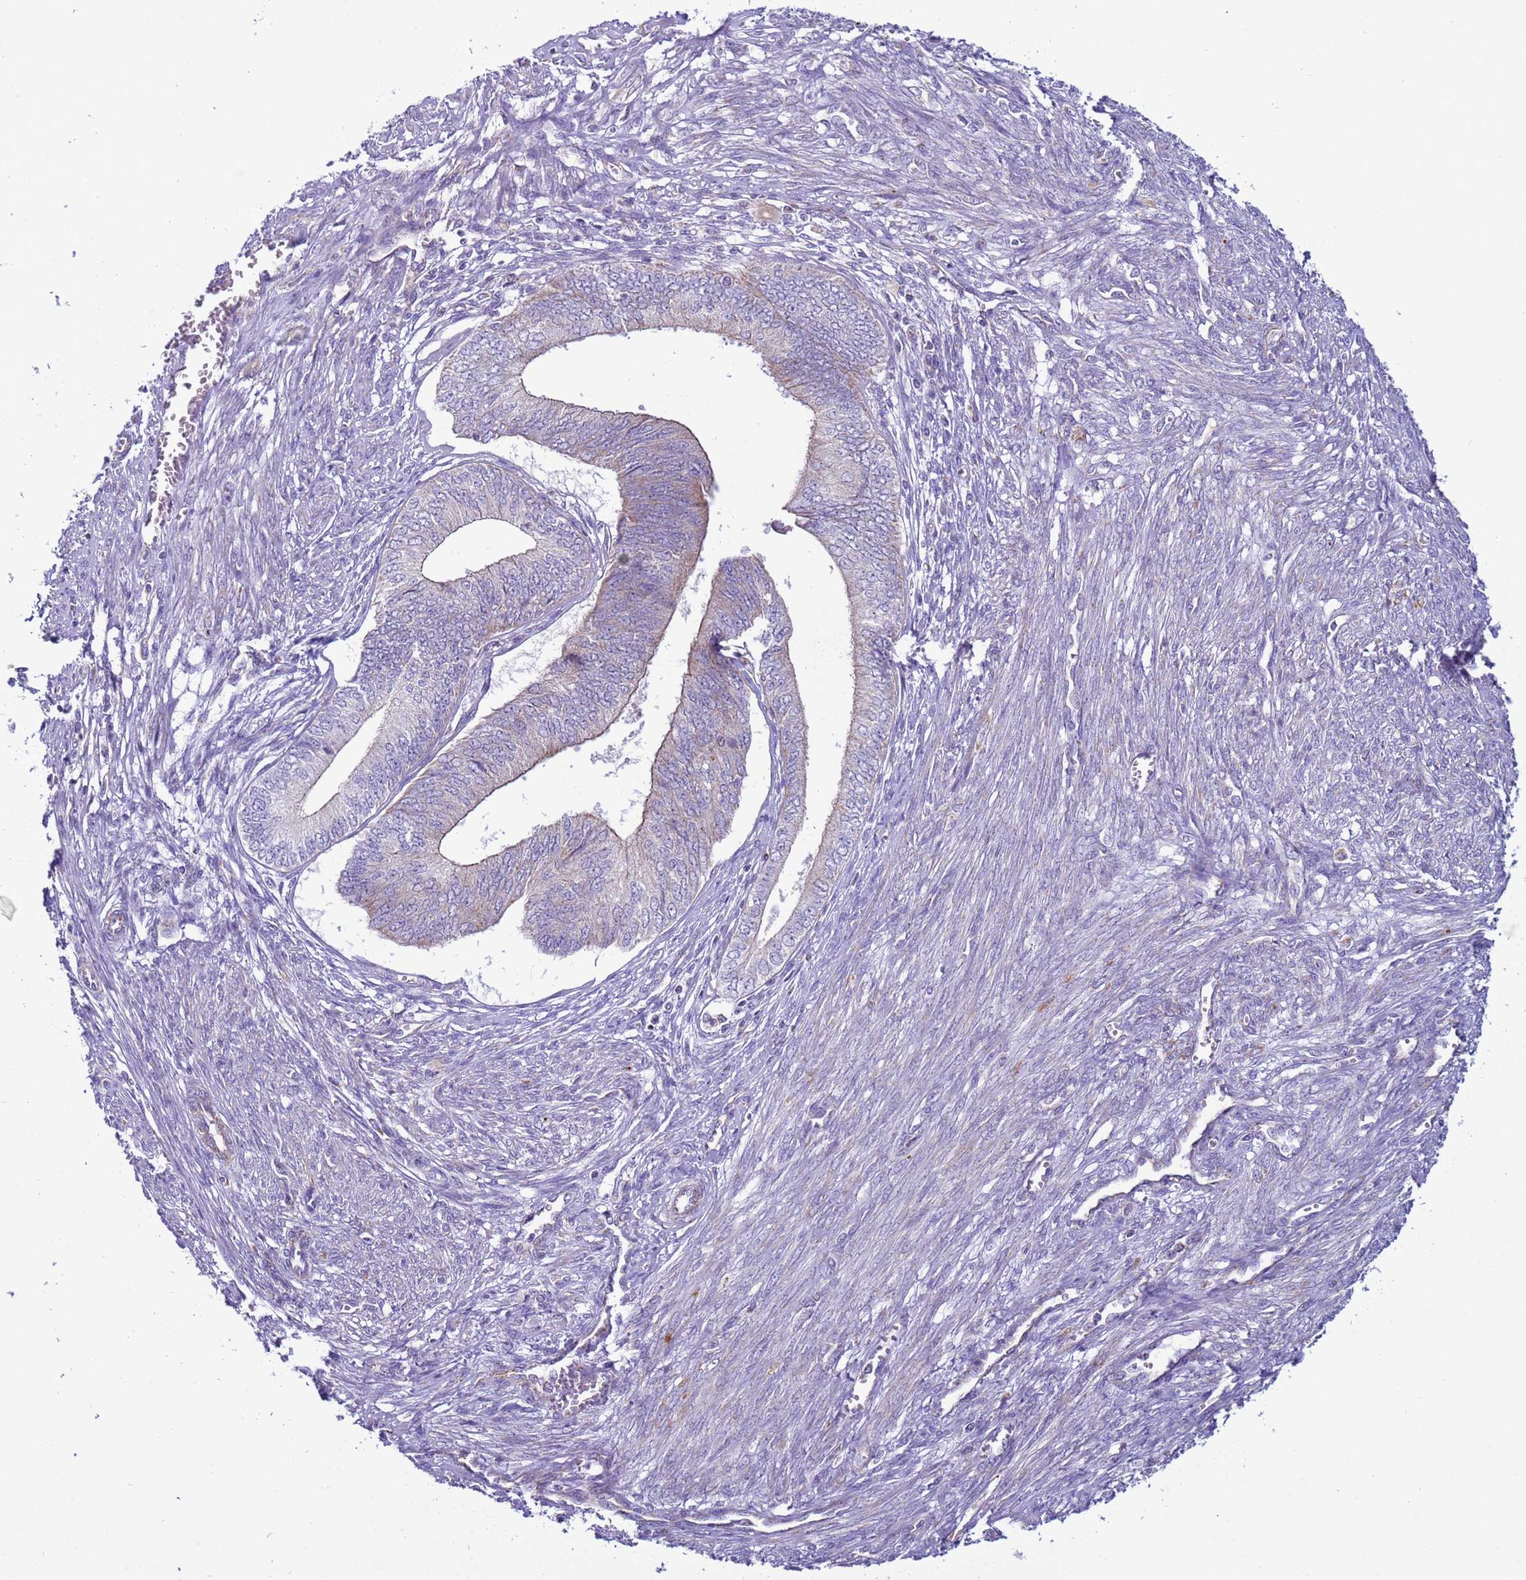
{"staining": {"intensity": "negative", "quantity": "none", "location": "none"}, "tissue": "endometrial cancer", "cell_type": "Tumor cells", "image_type": "cancer", "snomed": [{"axis": "morphology", "description": "Adenocarcinoma, NOS"}, {"axis": "topography", "description": "Endometrium"}], "caption": "Tumor cells are negative for protein expression in human adenocarcinoma (endometrial). (Brightfield microscopy of DAB immunohistochemistry at high magnification).", "gene": "NCALD", "patient": {"sex": "female", "age": 68}}